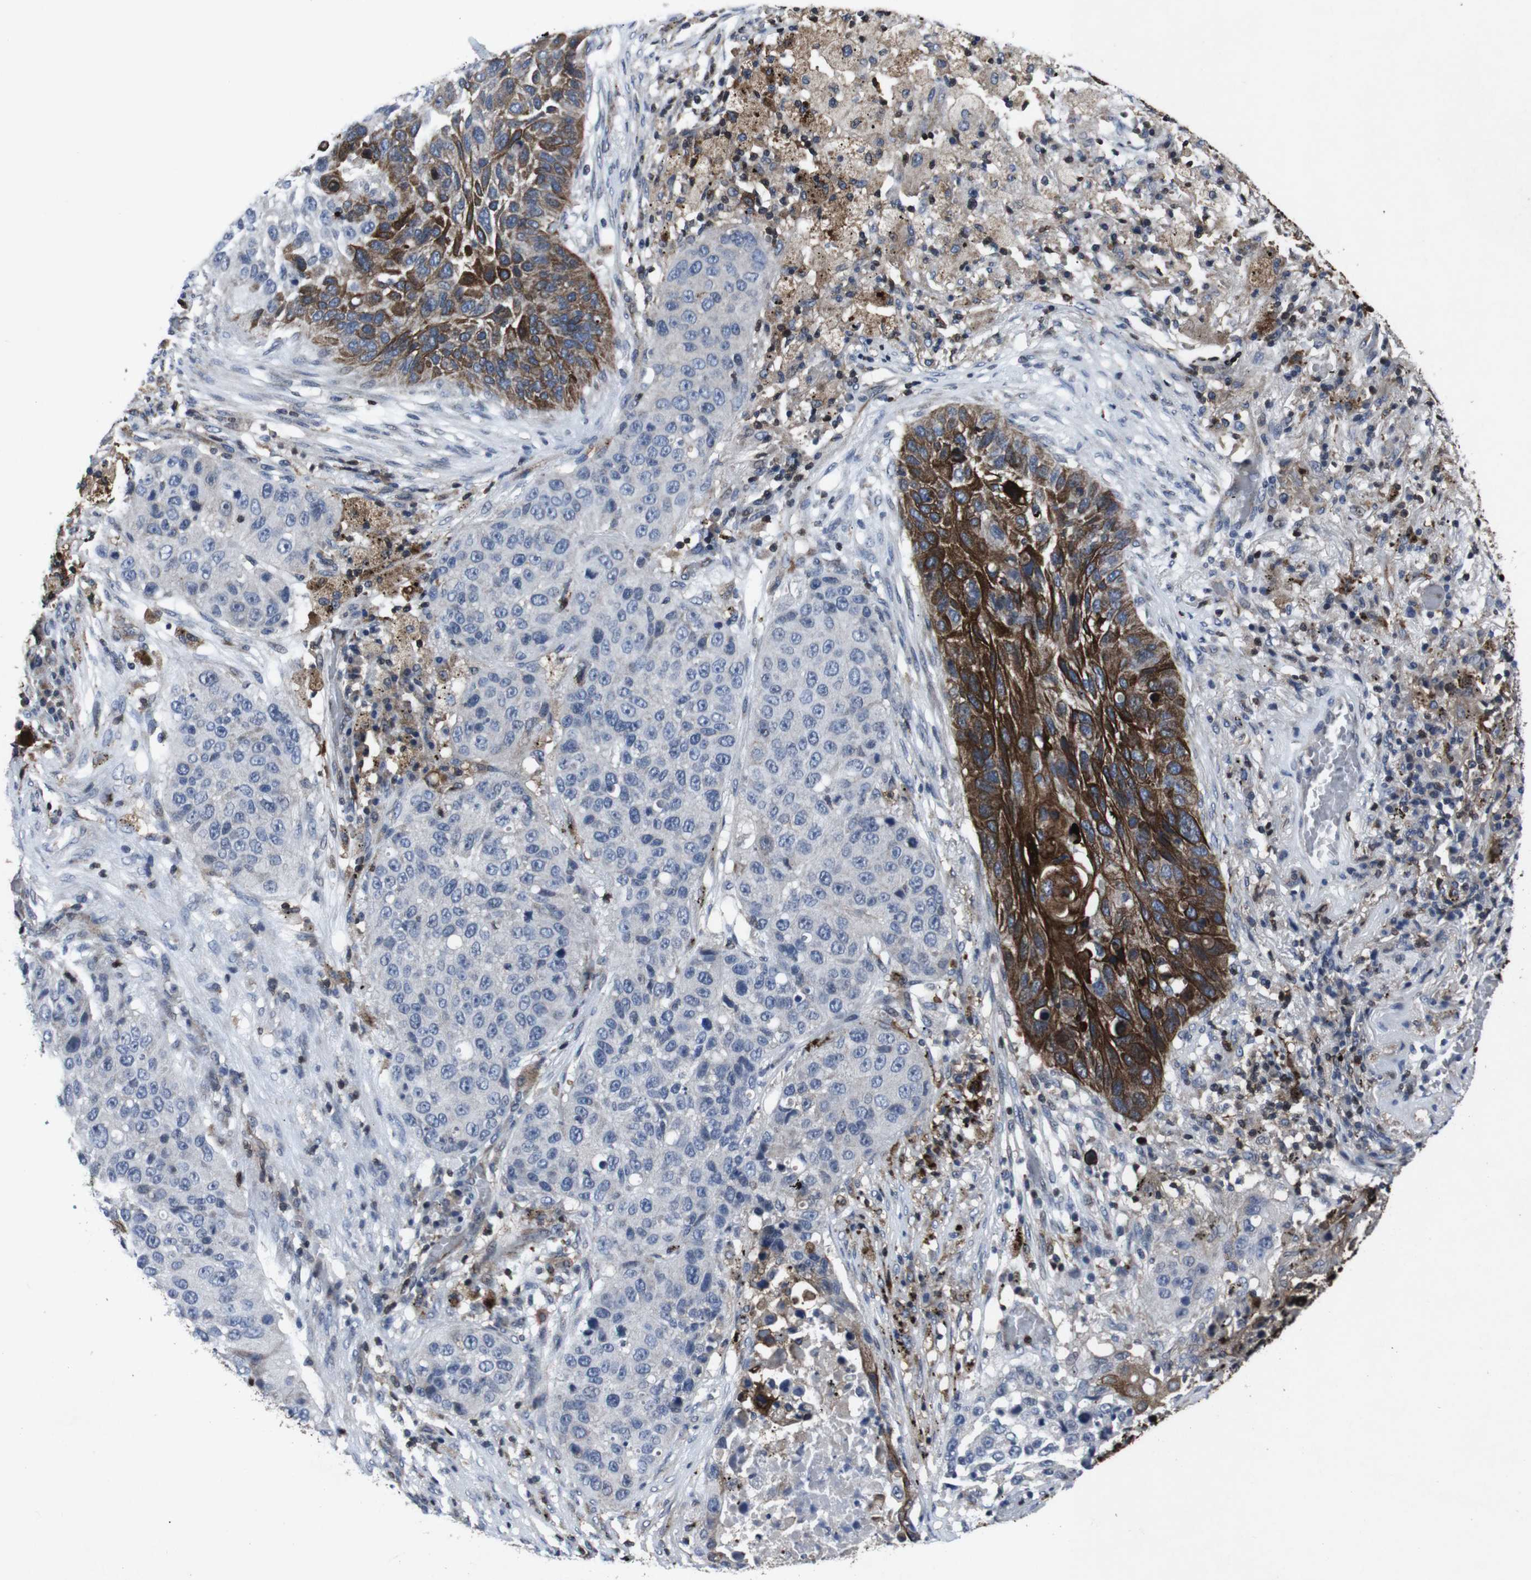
{"staining": {"intensity": "strong", "quantity": "25%-75%", "location": "cytoplasmic/membranous"}, "tissue": "lung cancer", "cell_type": "Tumor cells", "image_type": "cancer", "snomed": [{"axis": "morphology", "description": "Squamous cell carcinoma, NOS"}, {"axis": "topography", "description": "Lung"}], "caption": "This histopathology image reveals immunohistochemistry staining of human squamous cell carcinoma (lung), with high strong cytoplasmic/membranous positivity in about 25%-75% of tumor cells.", "gene": "STAT4", "patient": {"sex": "male", "age": 57}}